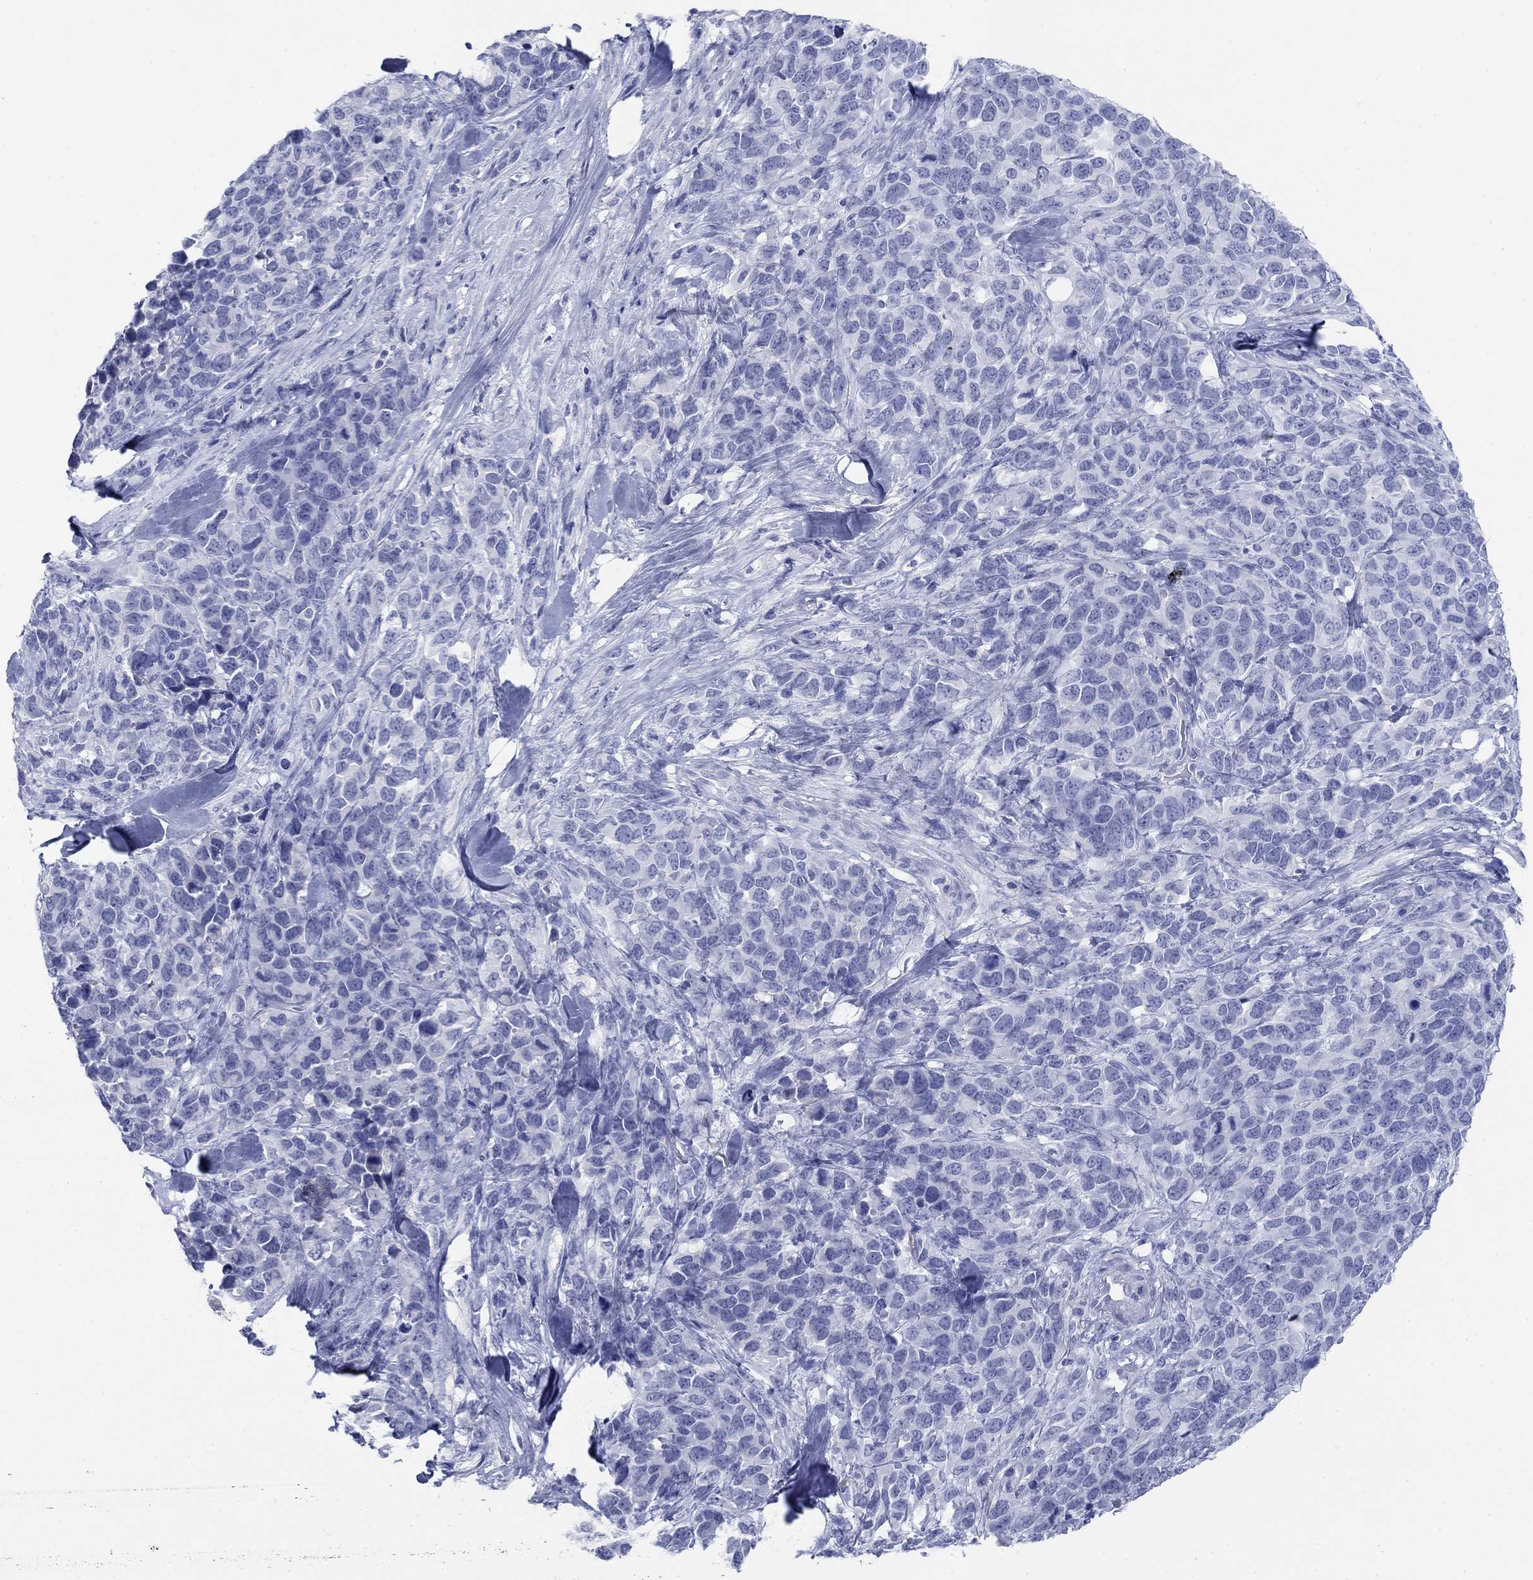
{"staining": {"intensity": "negative", "quantity": "none", "location": "none"}, "tissue": "melanoma", "cell_type": "Tumor cells", "image_type": "cancer", "snomed": [{"axis": "morphology", "description": "Malignant melanoma, Metastatic site"}, {"axis": "topography", "description": "Skin"}], "caption": "Tumor cells are negative for brown protein staining in malignant melanoma (metastatic site). The staining is performed using DAB (3,3'-diaminobenzidine) brown chromogen with nuclei counter-stained in using hematoxylin.", "gene": "PDYN", "patient": {"sex": "male", "age": 84}}